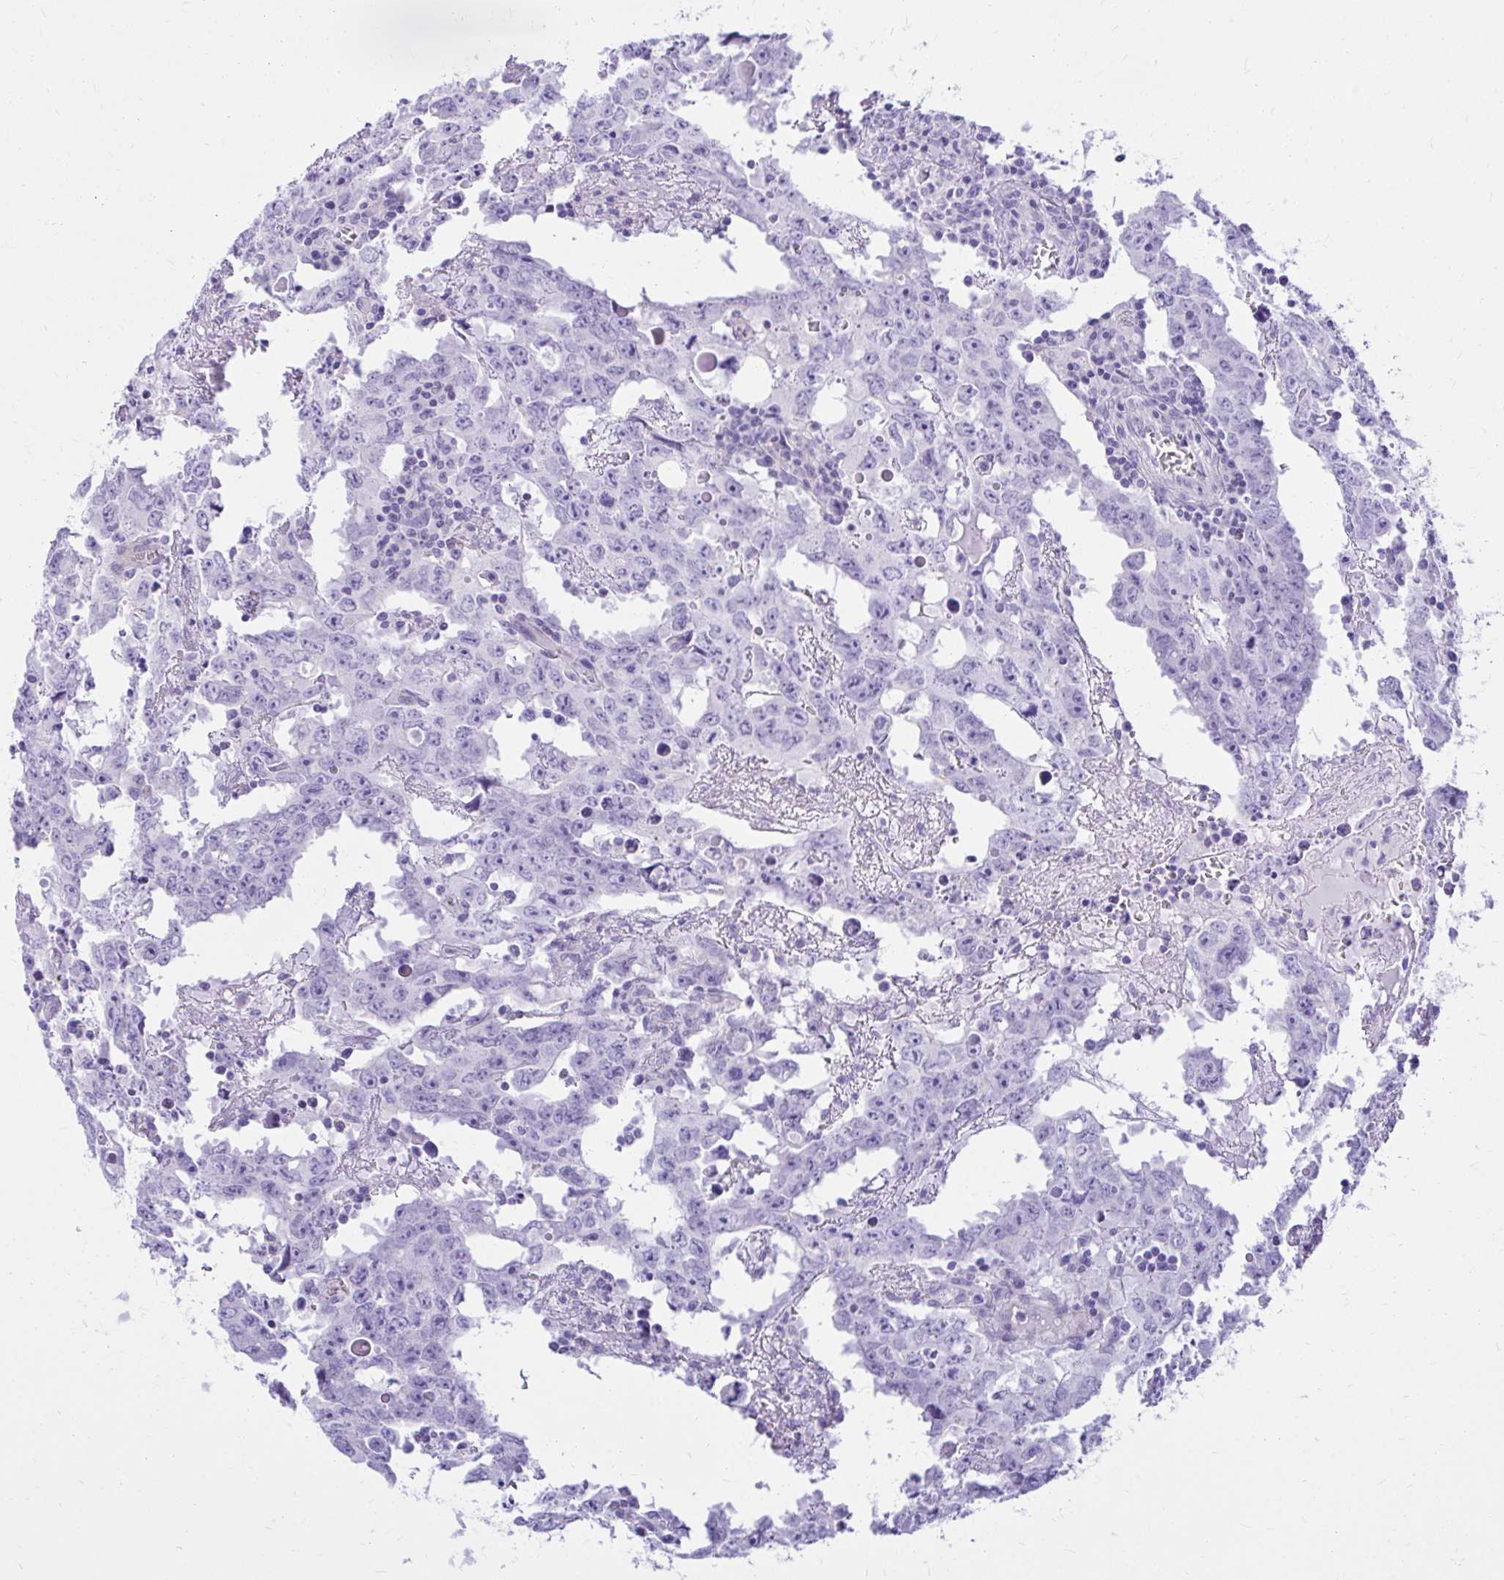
{"staining": {"intensity": "negative", "quantity": "none", "location": "none"}, "tissue": "testis cancer", "cell_type": "Tumor cells", "image_type": "cancer", "snomed": [{"axis": "morphology", "description": "Carcinoma, Embryonal, NOS"}, {"axis": "topography", "description": "Testis"}], "caption": "Immunohistochemistry photomicrograph of neoplastic tissue: embryonal carcinoma (testis) stained with DAB exhibits no significant protein expression in tumor cells.", "gene": "PELI3", "patient": {"sex": "male", "age": 22}}